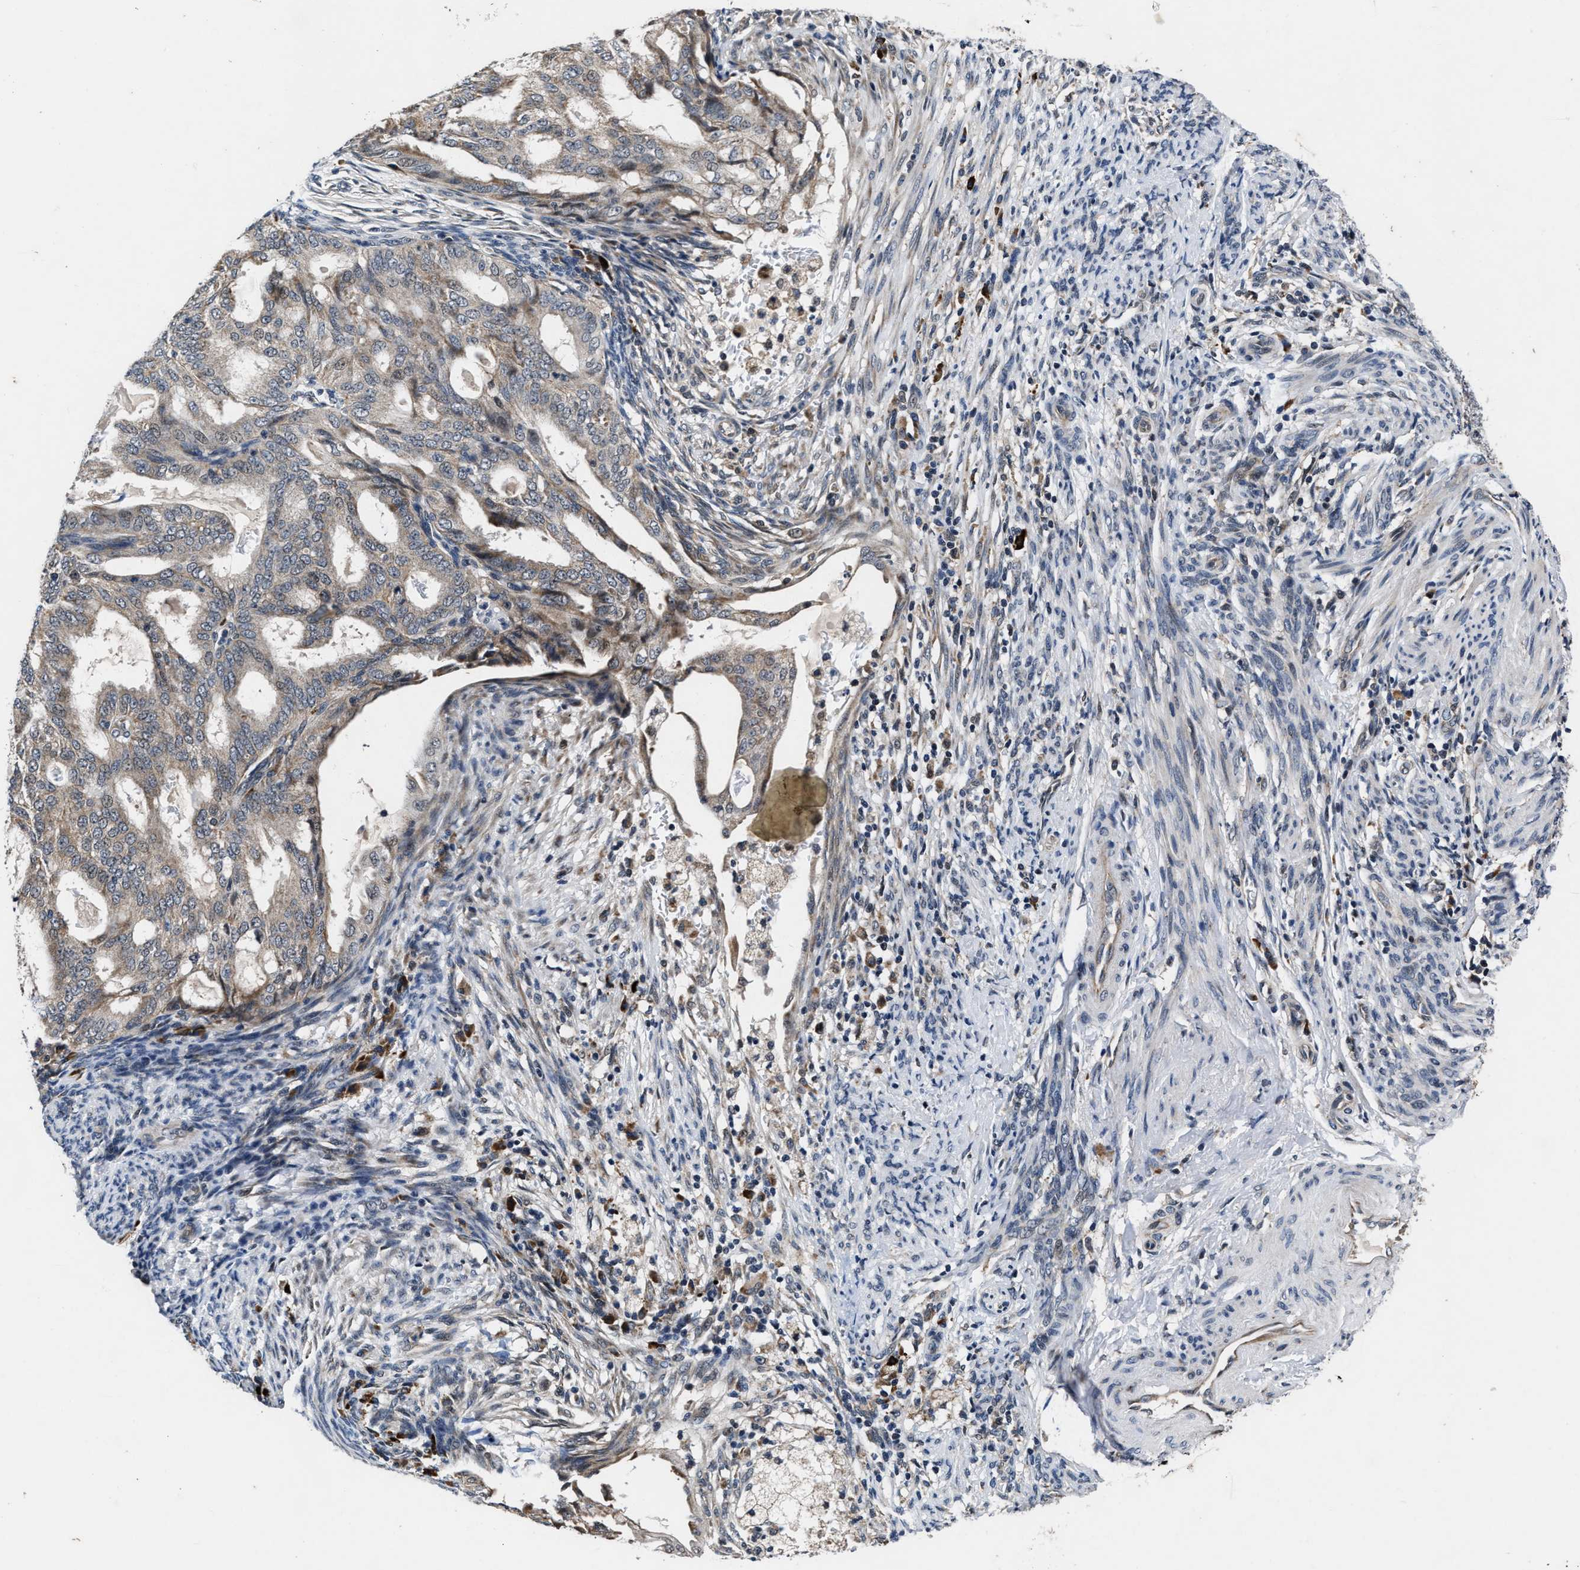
{"staining": {"intensity": "weak", "quantity": "<25%", "location": "cytoplasmic/membranous"}, "tissue": "endometrial cancer", "cell_type": "Tumor cells", "image_type": "cancer", "snomed": [{"axis": "morphology", "description": "Adenocarcinoma, NOS"}, {"axis": "topography", "description": "Endometrium"}], "caption": "High power microscopy histopathology image of an immunohistochemistry photomicrograph of endometrial cancer, revealing no significant positivity in tumor cells.", "gene": "TMEM53", "patient": {"sex": "female", "age": 58}}